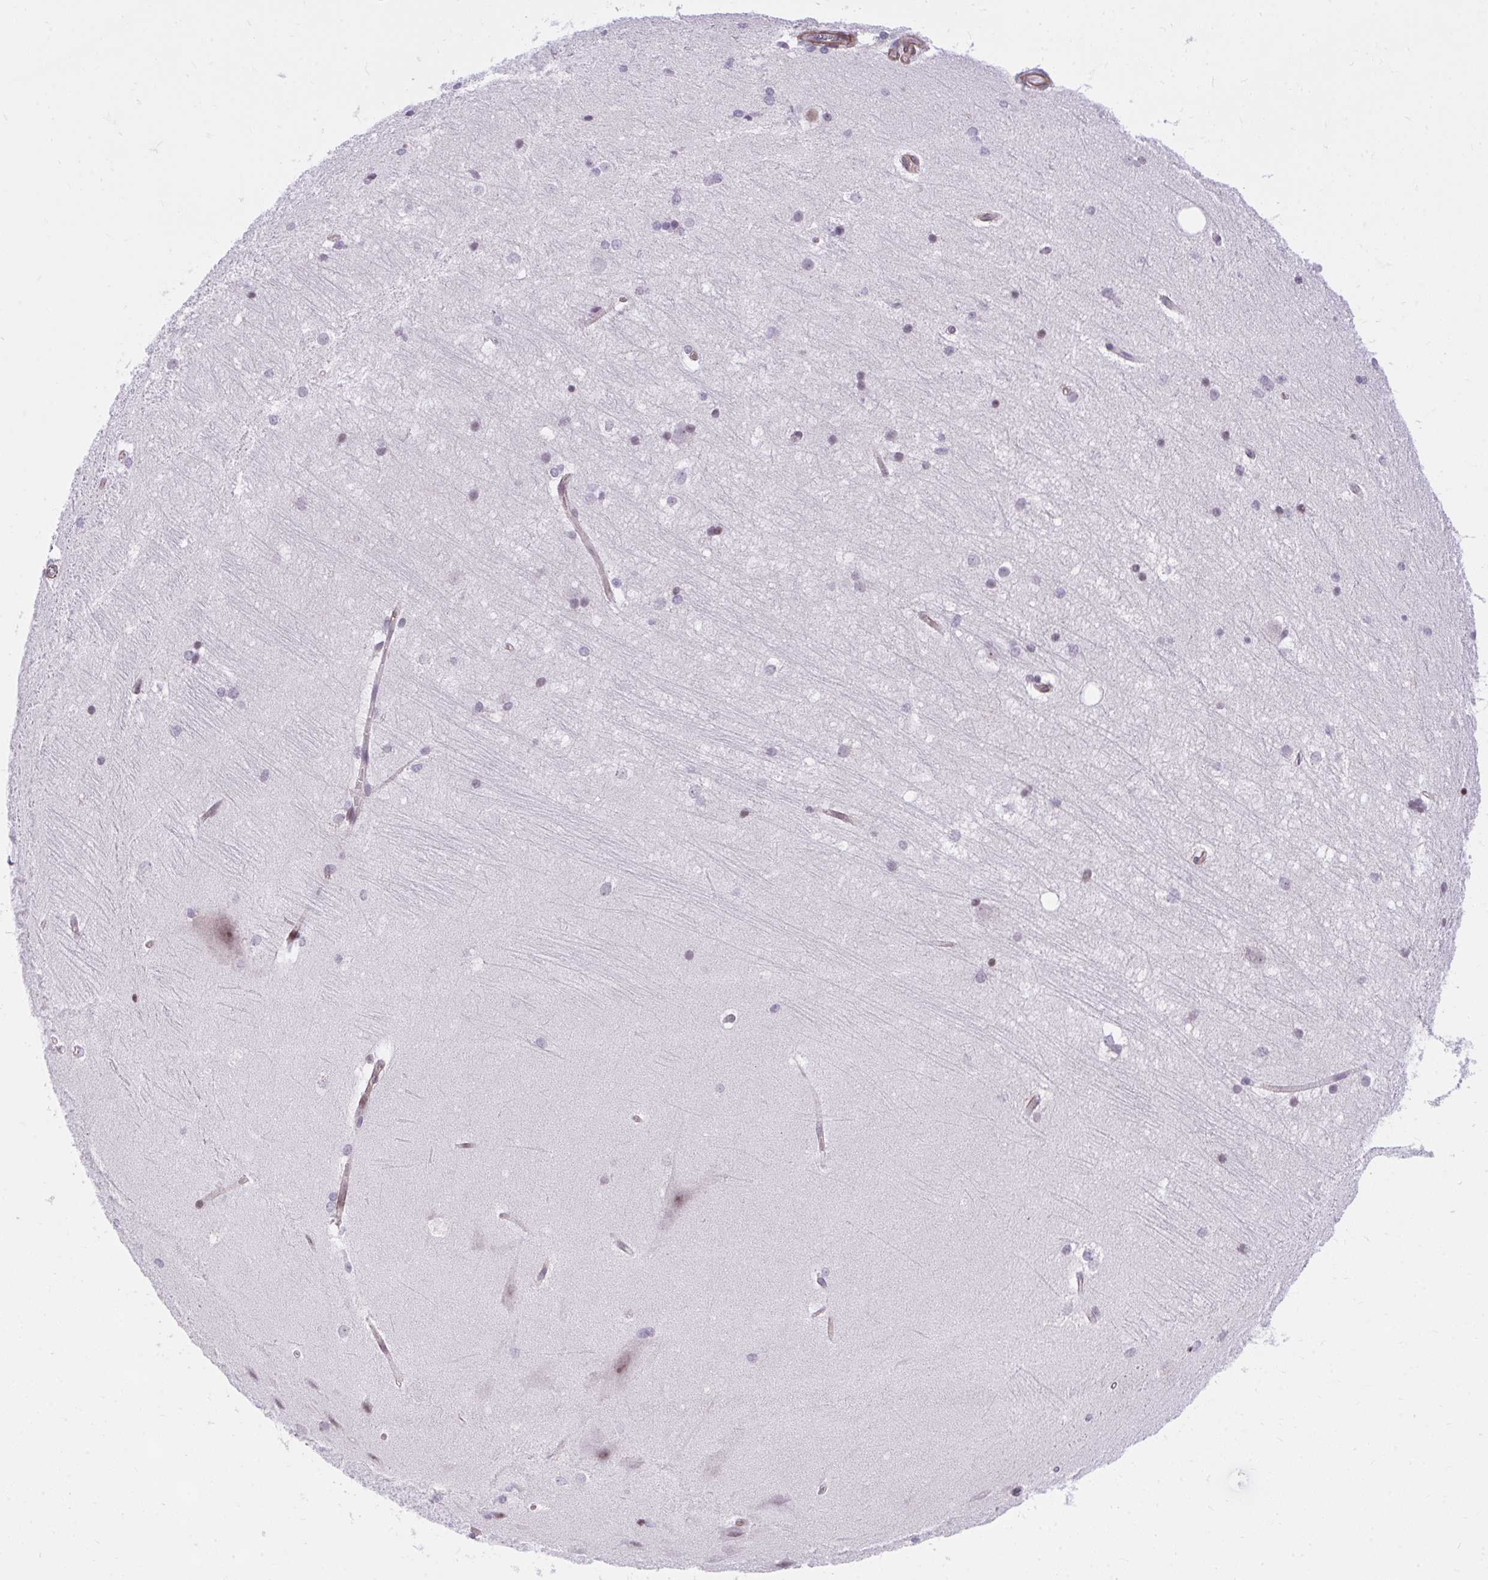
{"staining": {"intensity": "negative", "quantity": "none", "location": "none"}, "tissue": "hippocampus", "cell_type": "Glial cells", "image_type": "normal", "snomed": [{"axis": "morphology", "description": "Normal tissue, NOS"}, {"axis": "topography", "description": "Cerebral cortex"}, {"axis": "topography", "description": "Hippocampus"}], "caption": "Immunohistochemistry micrograph of unremarkable human hippocampus stained for a protein (brown), which demonstrates no positivity in glial cells.", "gene": "KCNN4", "patient": {"sex": "female", "age": 19}}